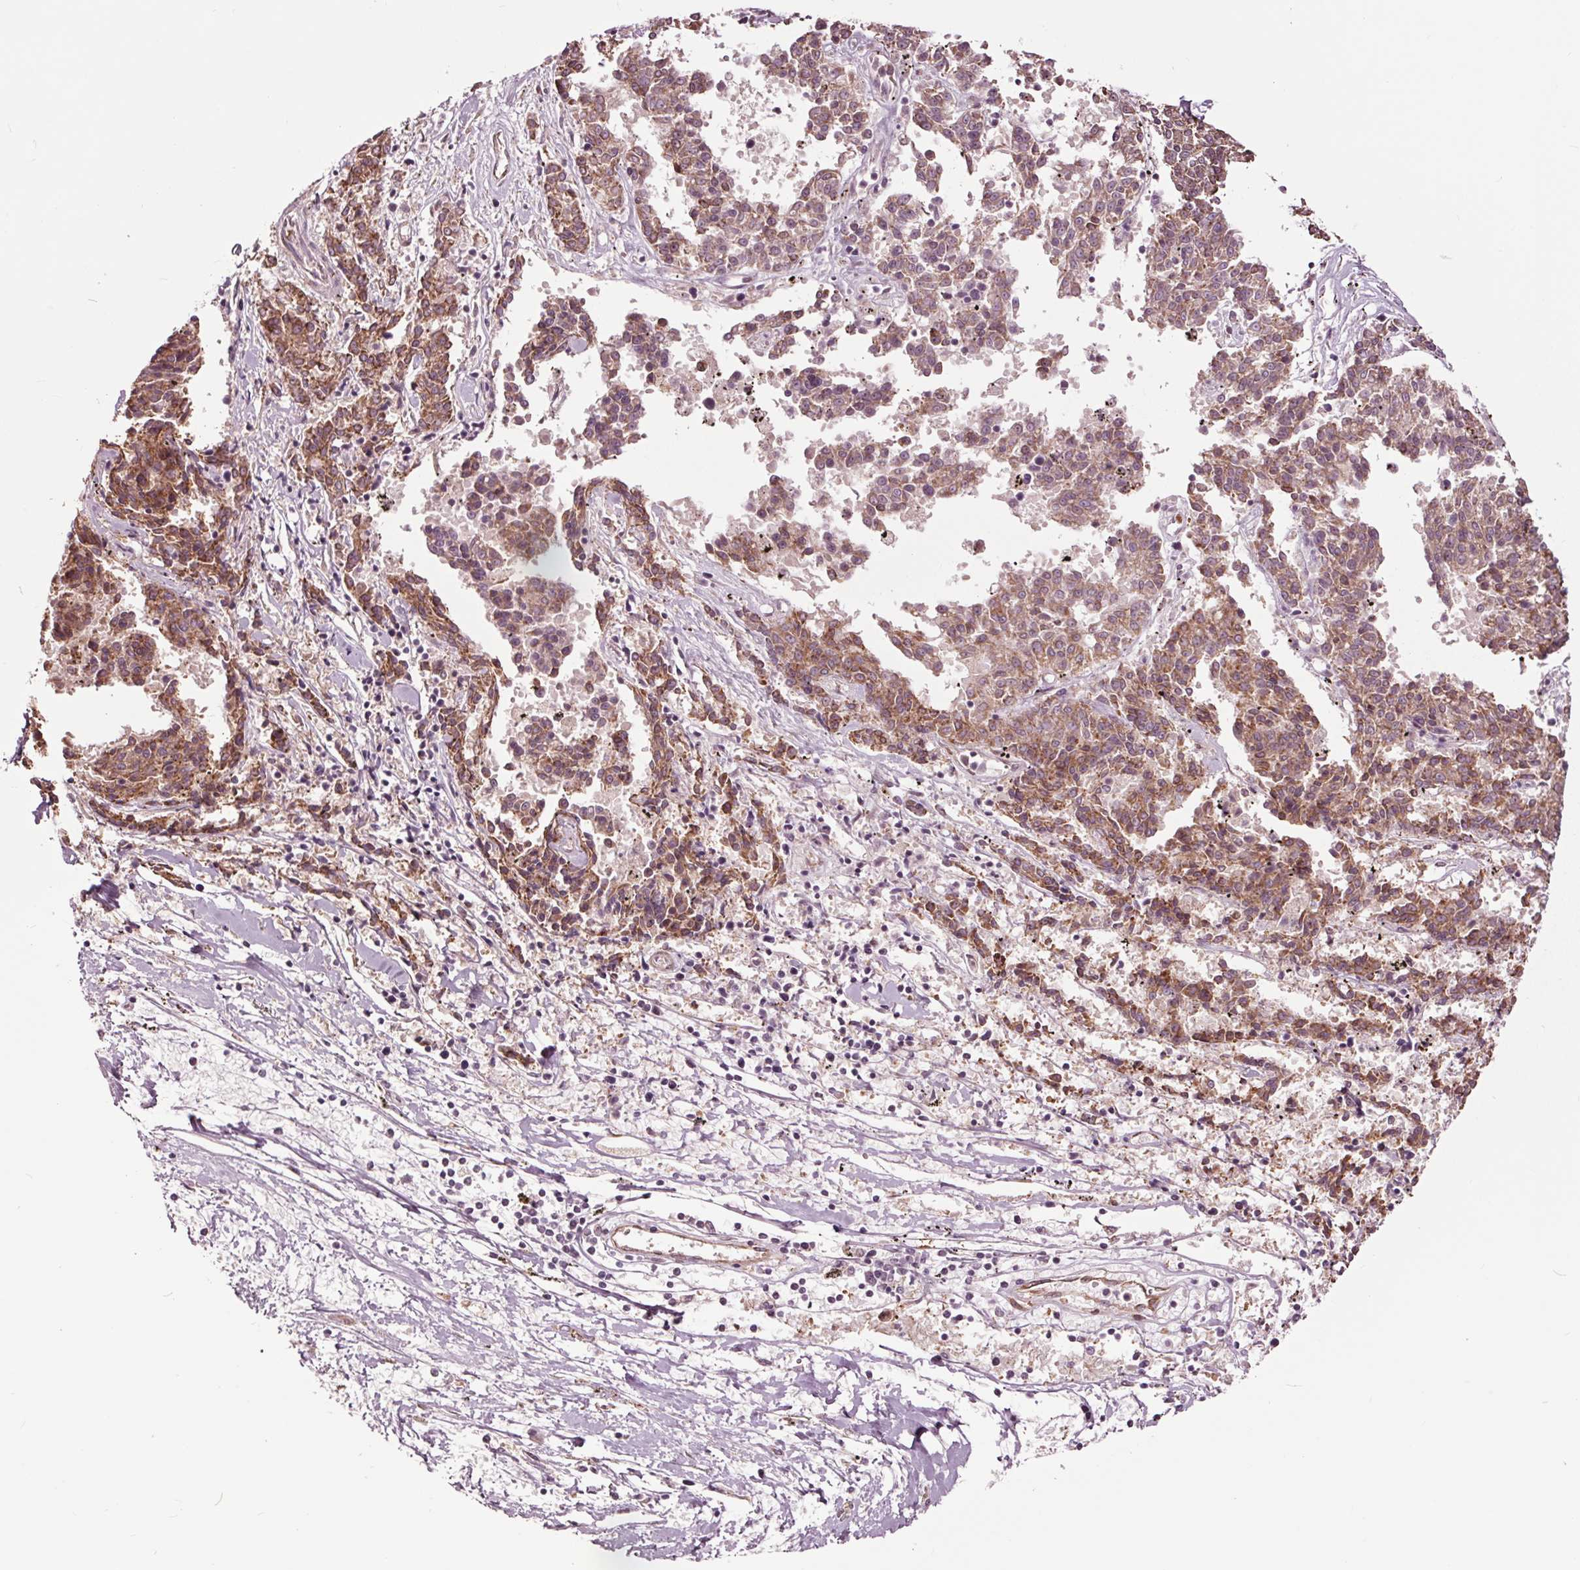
{"staining": {"intensity": "moderate", "quantity": ">75%", "location": "cytoplasmic/membranous"}, "tissue": "melanoma", "cell_type": "Tumor cells", "image_type": "cancer", "snomed": [{"axis": "morphology", "description": "Malignant melanoma, NOS"}, {"axis": "topography", "description": "Skin"}], "caption": "Approximately >75% of tumor cells in human melanoma demonstrate moderate cytoplasmic/membranous protein staining as visualized by brown immunohistochemical staining.", "gene": "HAUS5", "patient": {"sex": "female", "age": 72}}